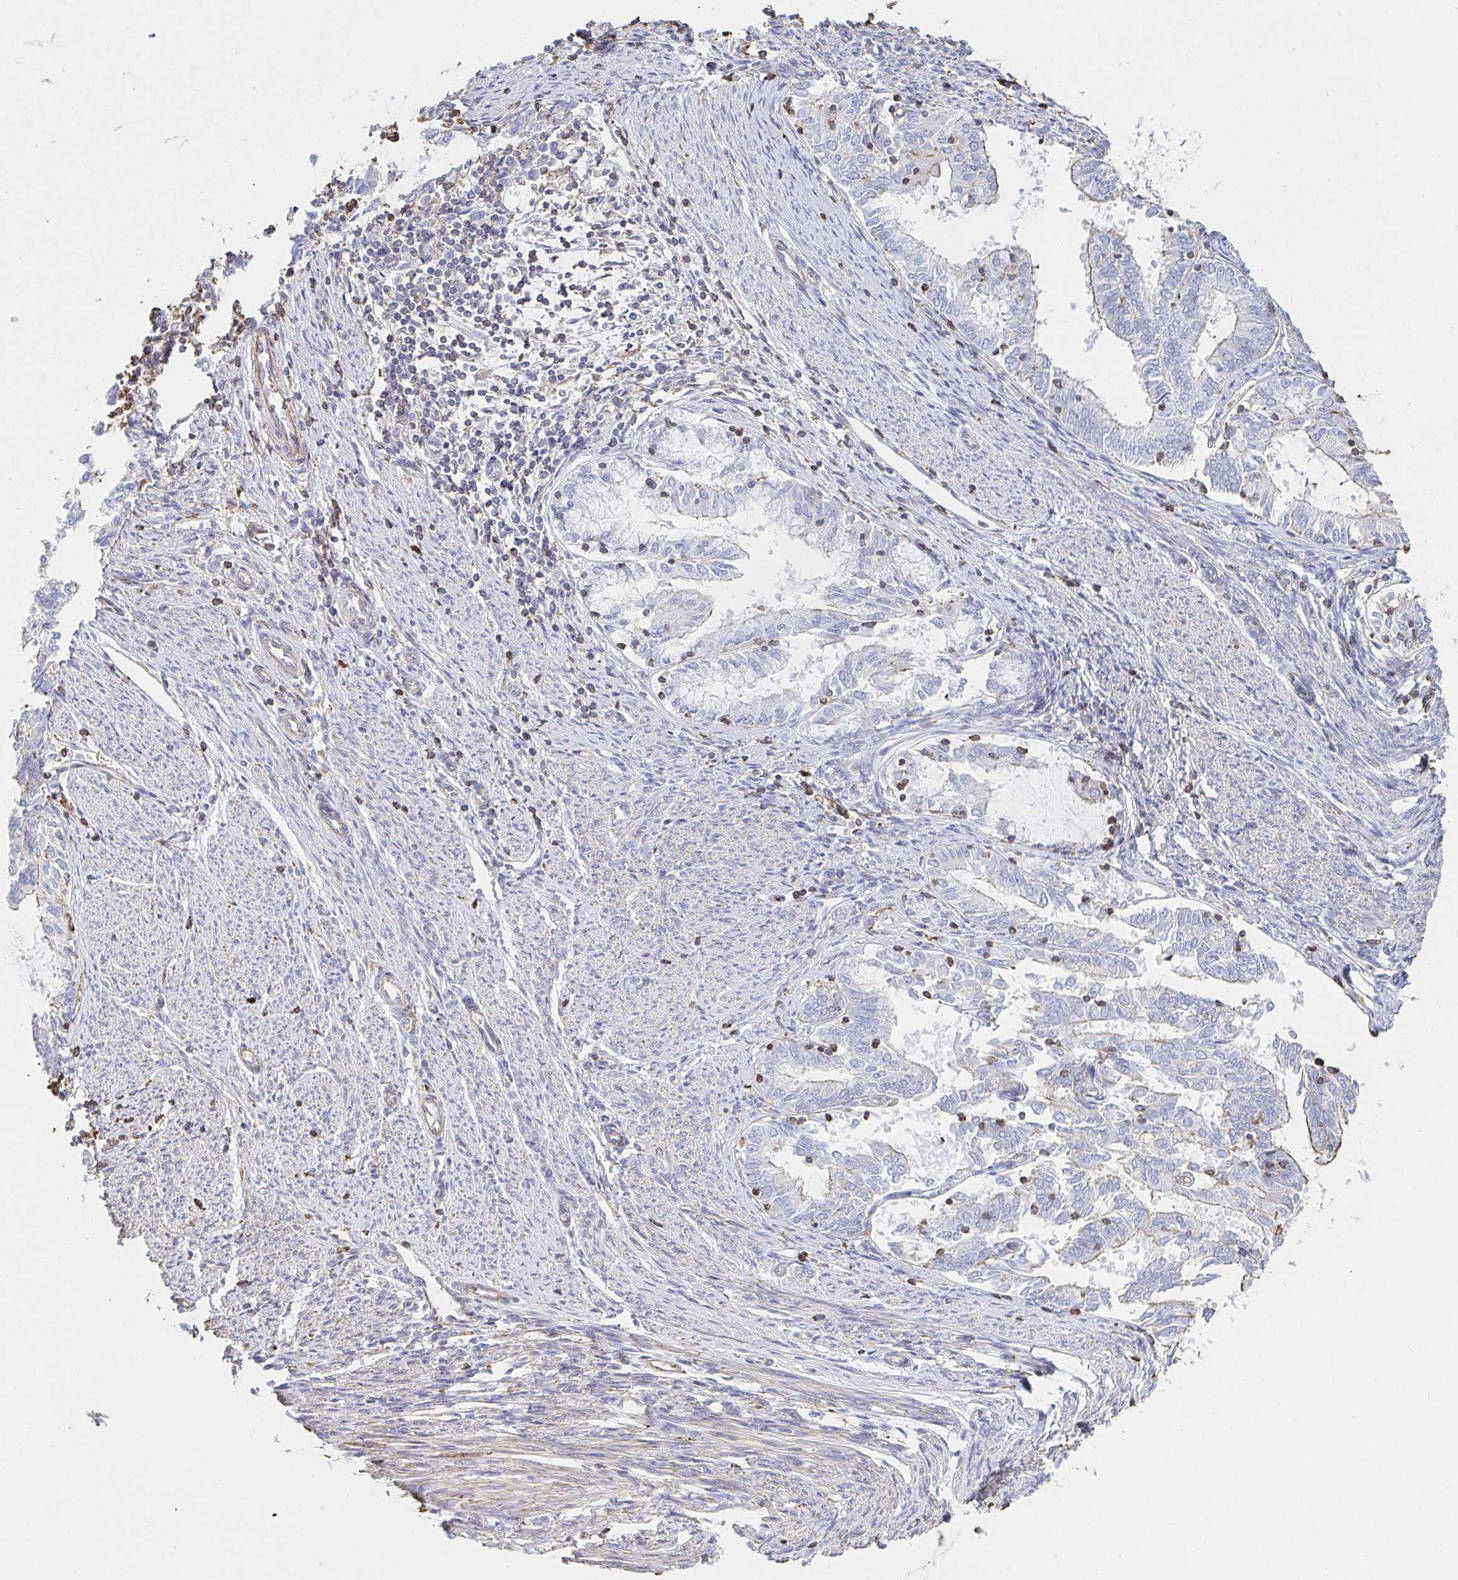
{"staining": {"intensity": "negative", "quantity": "none", "location": "none"}, "tissue": "endometrial cancer", "cell_type": "Tumor cells", "image_type": "cancer", "snomed": [{"axis": "morphology", "description": "Adenocarcinoma, NOS"}, {"axis": "topography", "description": "Endometrium"}], "caption": "This photomicrograph is of endometrial cancer stained with immunohistochemistry (IHC) to label a protein in brown with the nuclei are counter-stained blue. There is no staining in tumor cells.", "gene": "PTPN14", "patient": {"sex": "female", "age": 79}}